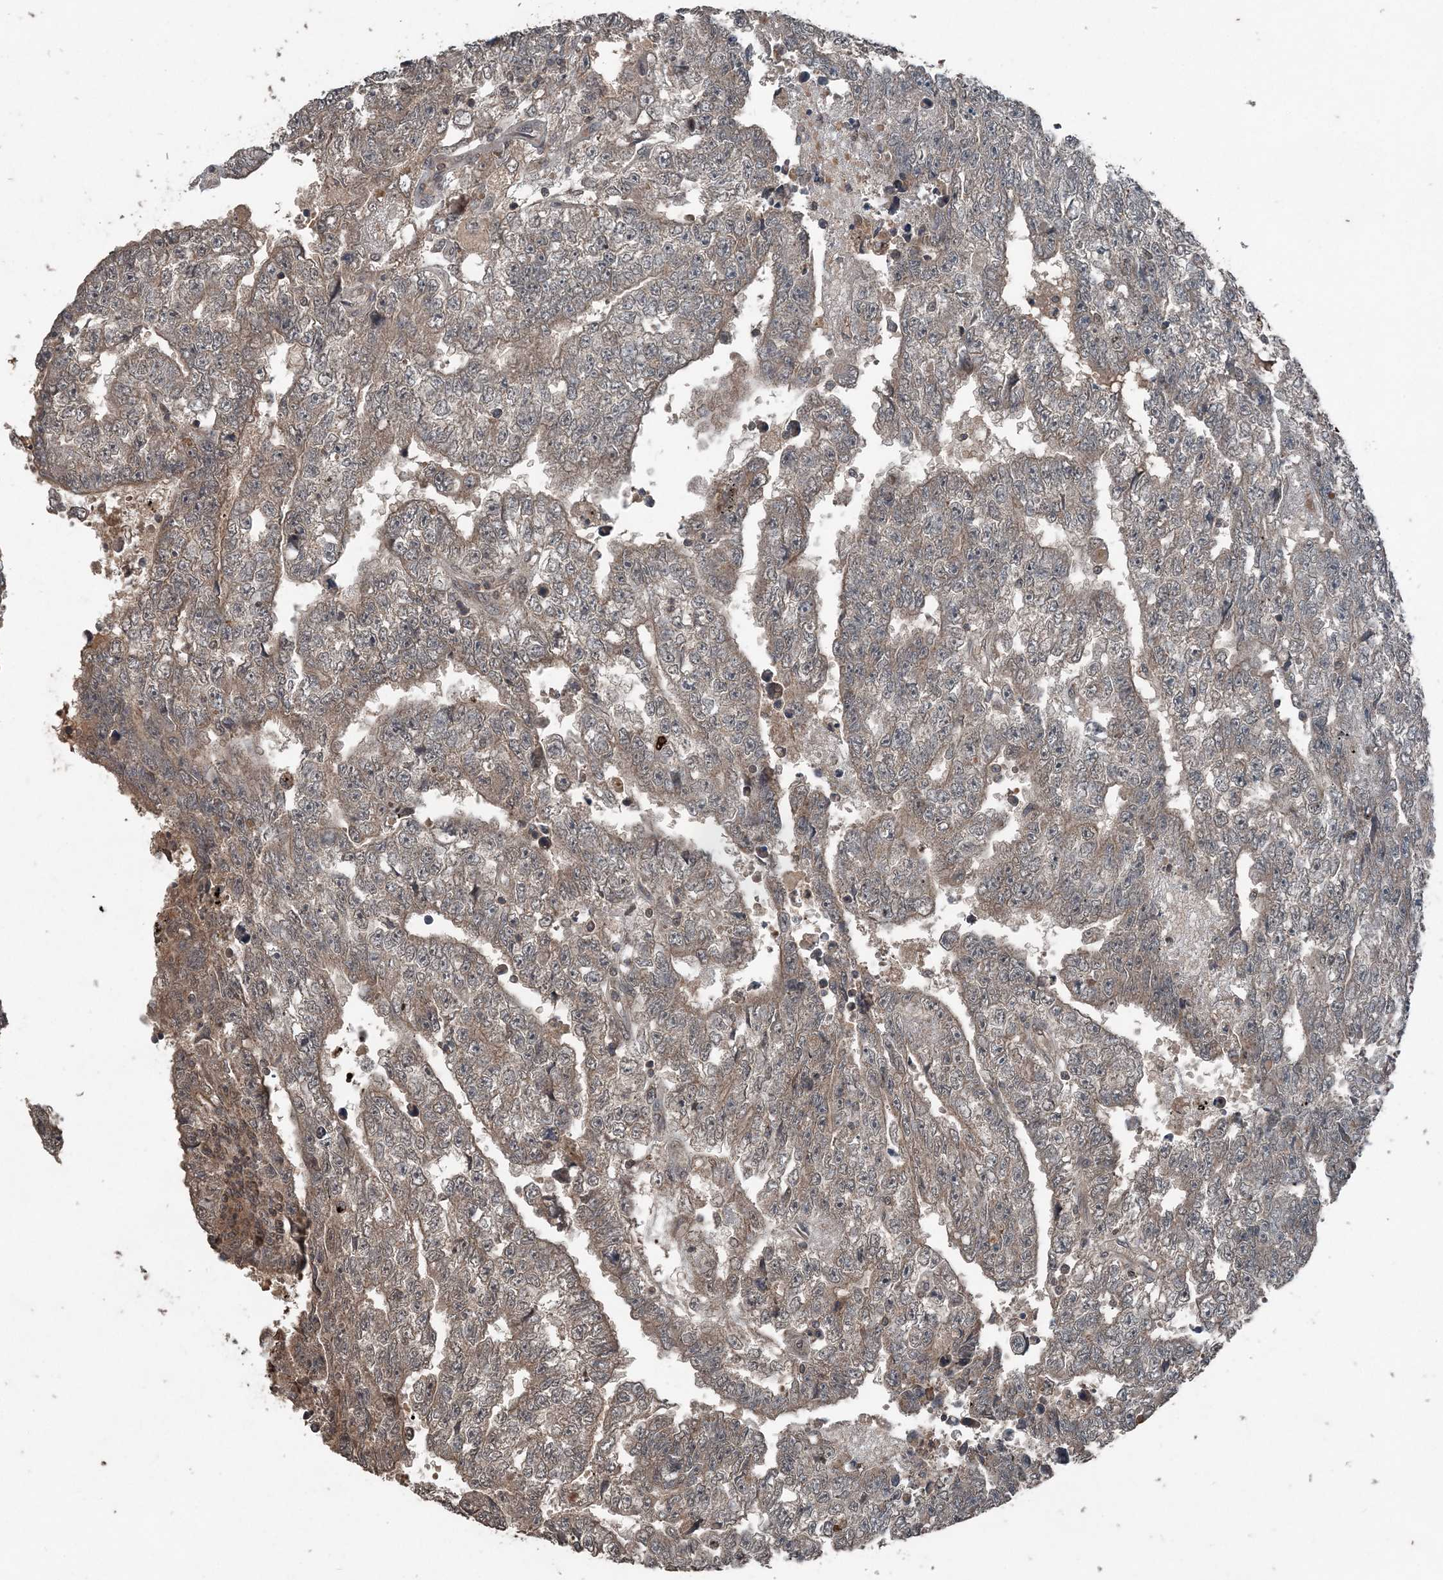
{"staining": {"intensity": "weak", "quantity": "25%-75%", "location": "cytoplasmic/membranous"}, "tissue": "testis cancer", "cell_type": "Tumor cells", "image_type": "cancer", "snomed": [{"axis": "morphology", "description": "Carcinoma, Embryonal, NOS"}, {"axis": "topography", "description": "Testis"}], "caption": "There is low levels of weak cytoplasmic/membranous staining in tumor cells of testis cancer (embryonal carcinoma), as demonstrated by immunohistochemical staining (brown color).", "gene": "CFL1", "patient": {"sex": "male", "age": 25}}